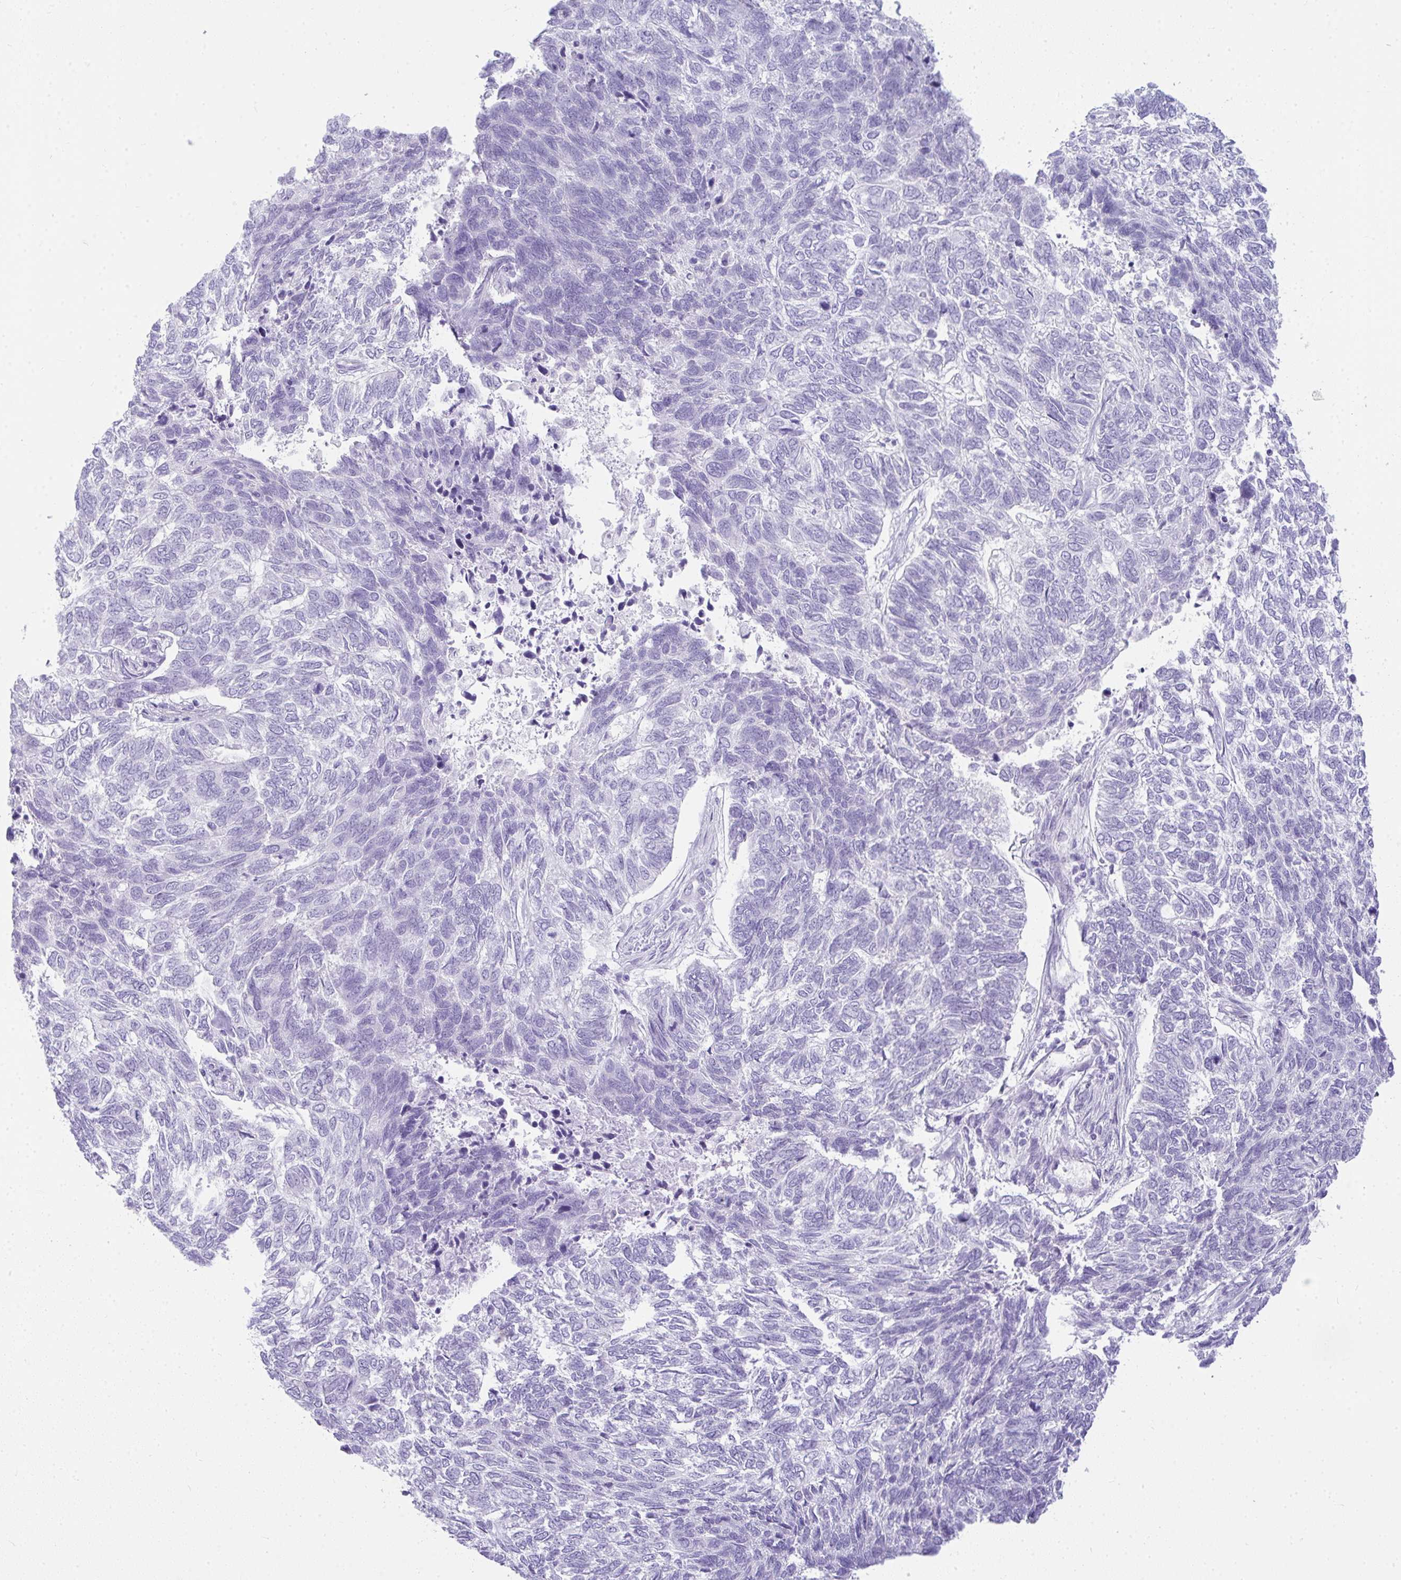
{"staining": {"intensity": "negative", "quantity": "none", "location": "none"}, "tissue": "skin cancer", "cell_type": "Tumor cells", "image_type": "cancer", "snomed": [{"axis": "morphology", "description": "Basal cell carcinoma"}, {"axis": "topography", "description": "Skin"}], "caption": "Immunohistochemistry image of neoplastic tissue: human skin cancer (basal cell carcinoma) stained with DAB (3,3'-diaminobenzidine) exhibits no significant protein expression in tumor cells. (Immunohistochemistry, brightfield microscopy, high magnification).", "gene": "RASL10A", "patient": {"sex": "female", "age": 65}}